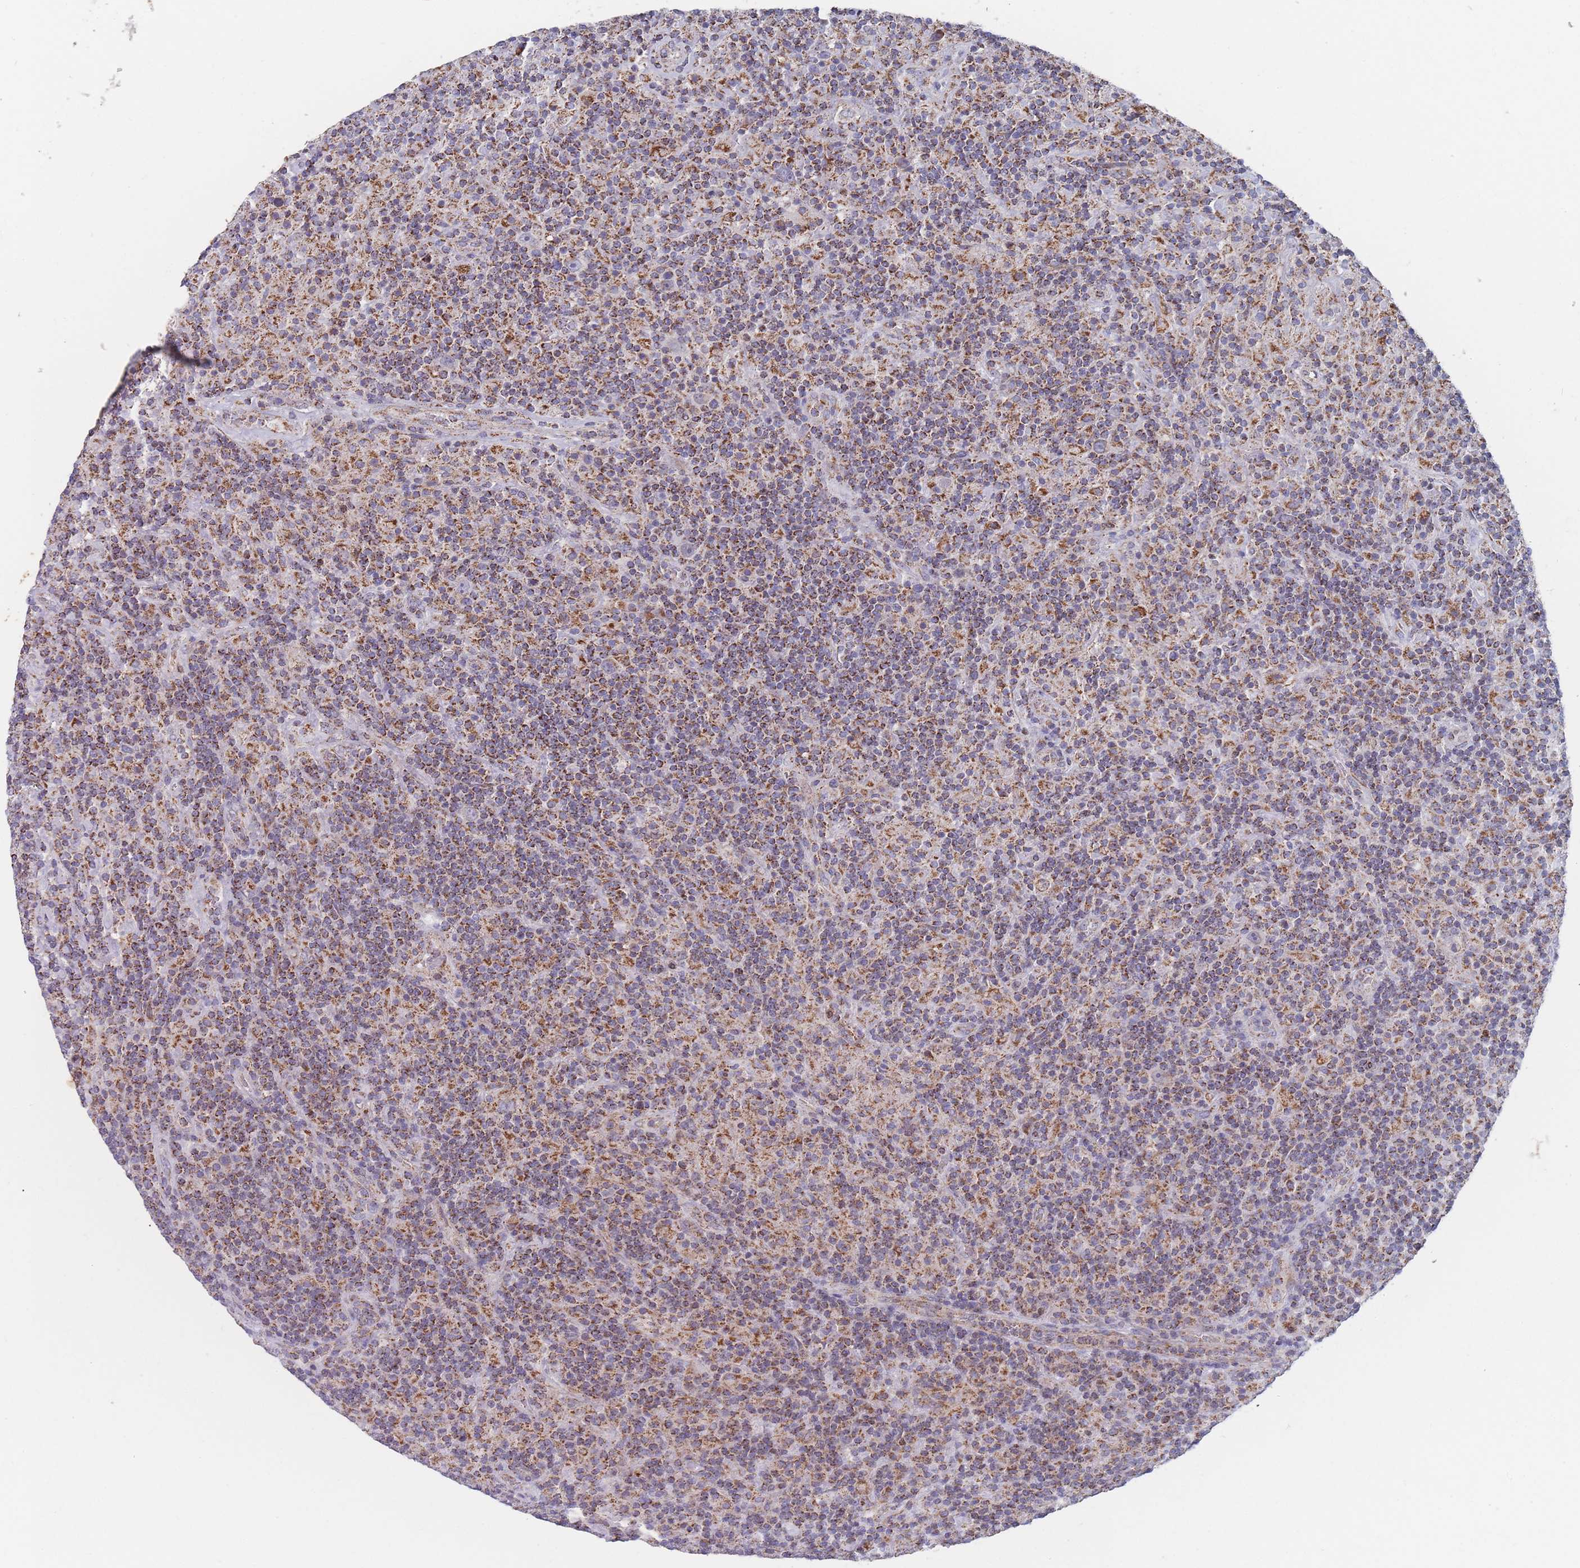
{"staining": {"intensity": "moderate", "quantity": "<25%", "location": "cytoplasmic/membranous"}, "tissue": "lymphoma", "cell_type": "Tumor cells", "image_type": "cancer", "snomed": [{"axis": "morphology", "description": "Hodgkin's disease, NOS"}, {"axis": "topography", "description": "Lymph node"}], "caption": "Hodgkin's disease stained with a brown dye demonstrates moderate cytoplasmic/membranous positive expression in approximately <25% of tumor cells.", "gene": "IKZF4", "patient": {"sex": "male", "age": 70}}